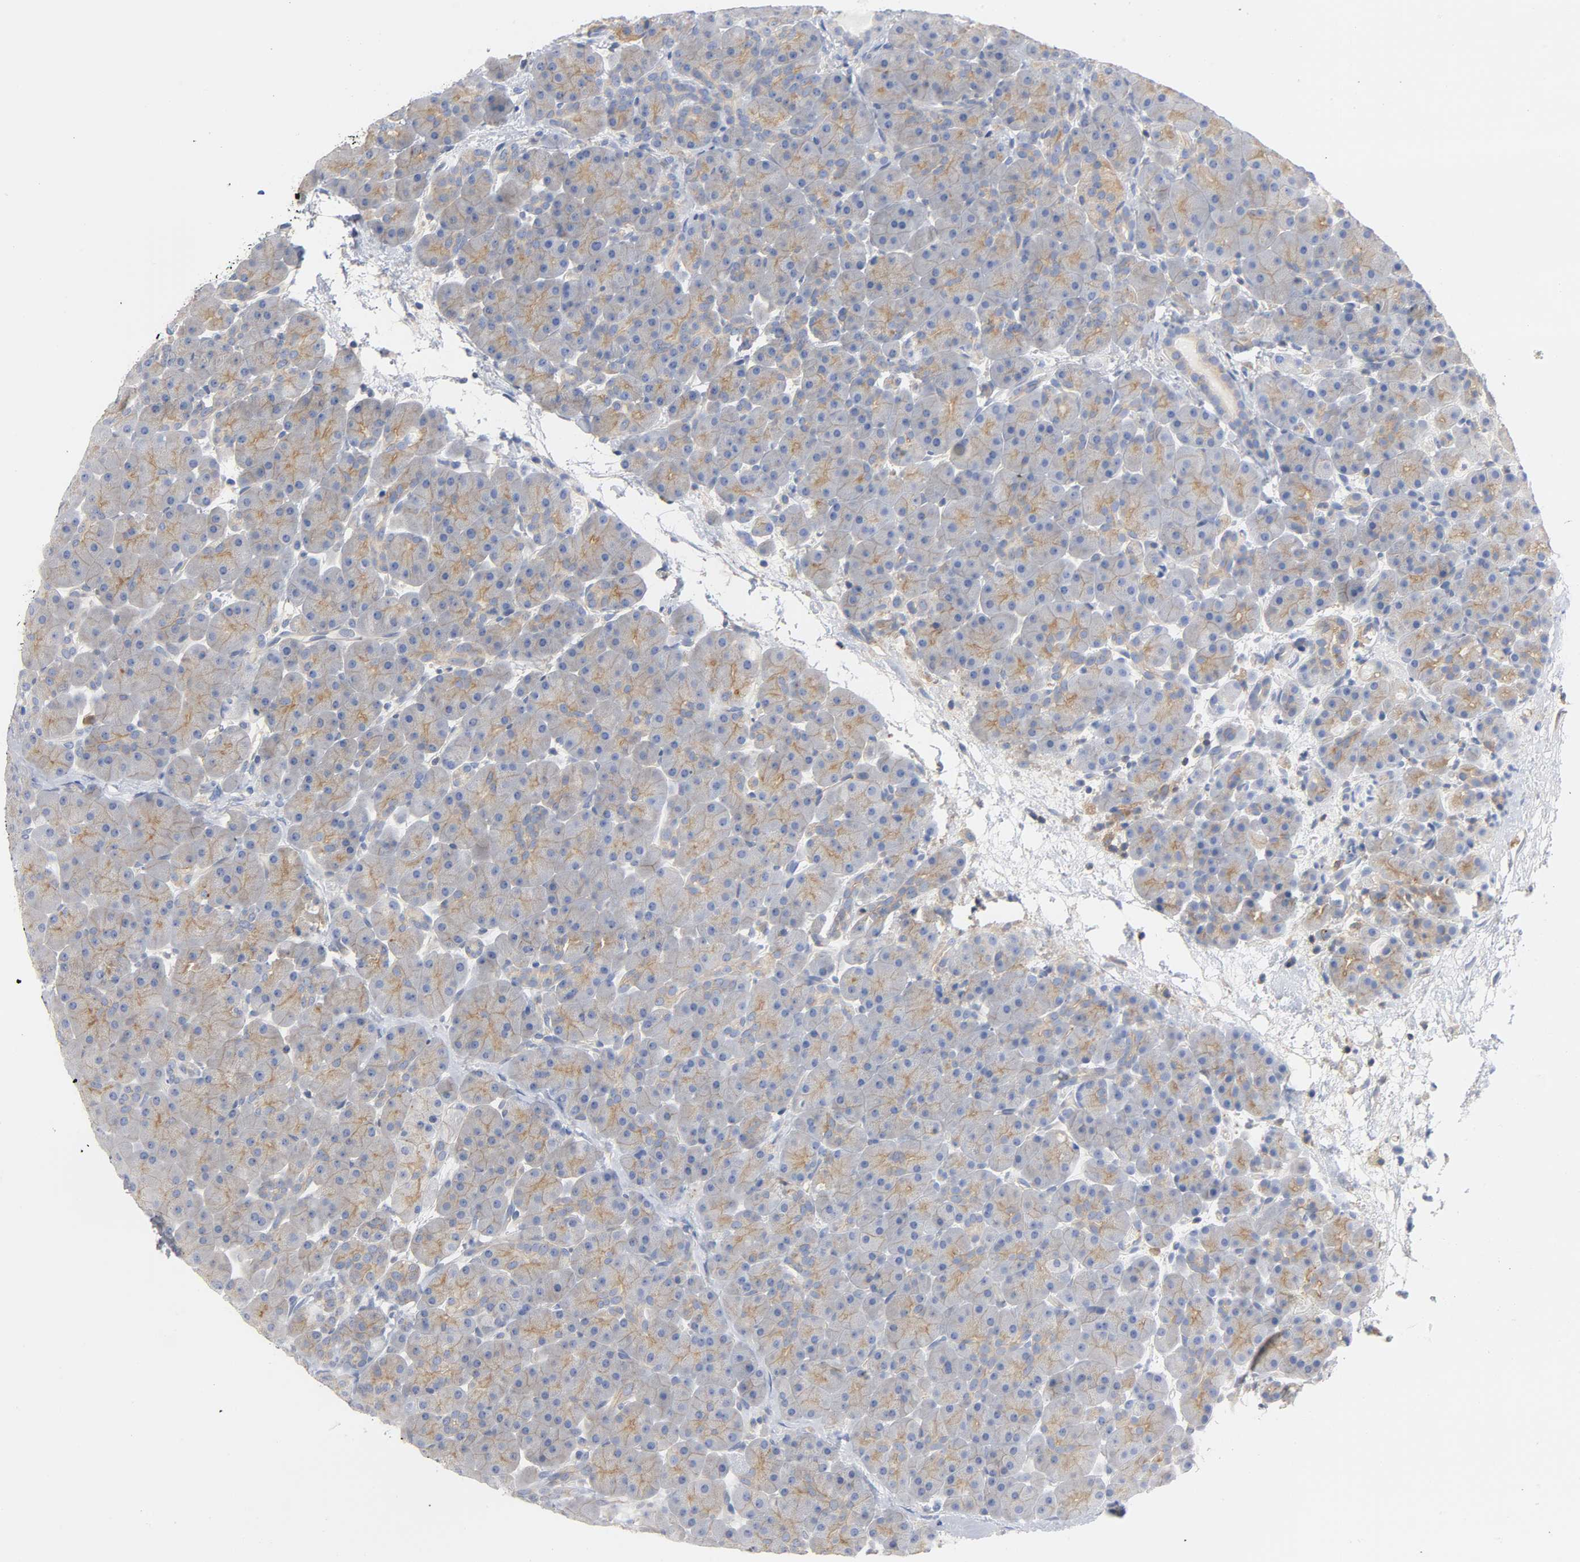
{"staining": {"intensity": "weak", "quantity": ">75%", "location": "cytoplasmic/membranous"}, "tissue": "pancreas", "cell_type": "Exocrine glandular cells", "image_type": "normal", "snomed": [{"axis": "morphology", "description": "Normal tissue, NOS"}, {"axis": "topography", "description": "Pancreas"}], "caption": "The immunohistochemical stain shows weak cytoplasmic/membranous positivity in exocrine glandular cells of unremarkable pancreas. (DAB IHC with brightfield microscopy, high magnification).", "gene": "SRC", "patient": {"sex": "male", "age": 66}}